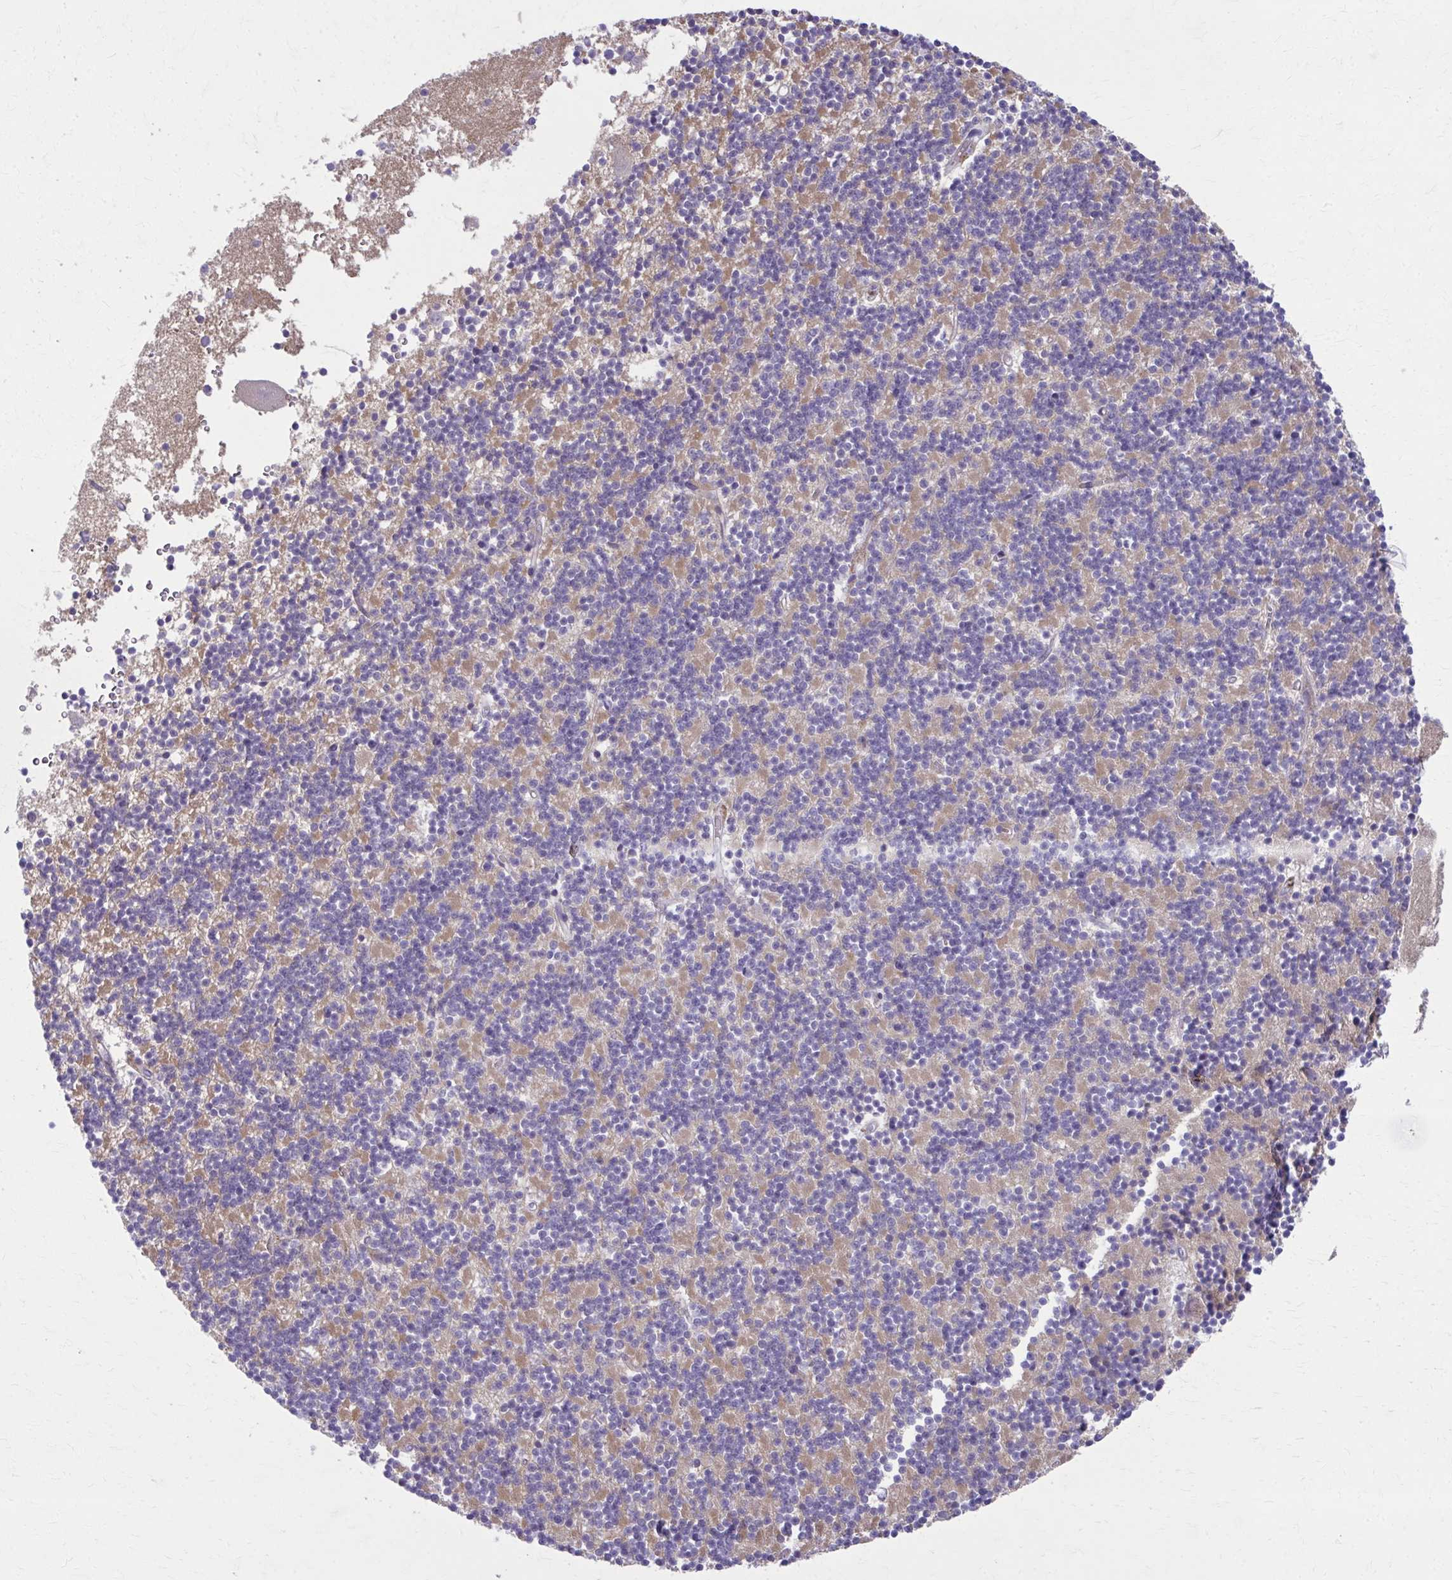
{"staining": {"intensity": "moderate", "quantity": "25%-75%", "location": "cytoplasmic/membranous"}, "tissue": "cerebellum", "cell_type": "Cells in granular layer", "image_type": "normal", "snomed": [{"axis": "morphology", "description": "Normal tissue, NOS"}, {"axis": "topography", "description": "Cerebellum"}], "caption": "An image of human cerebellum stained for a protein displays moderate cytoplasmic/membranous brown staining in cells in granular layer.", "gene": "LRRC4B", "patient": {"sex": "male", "age": 54}}